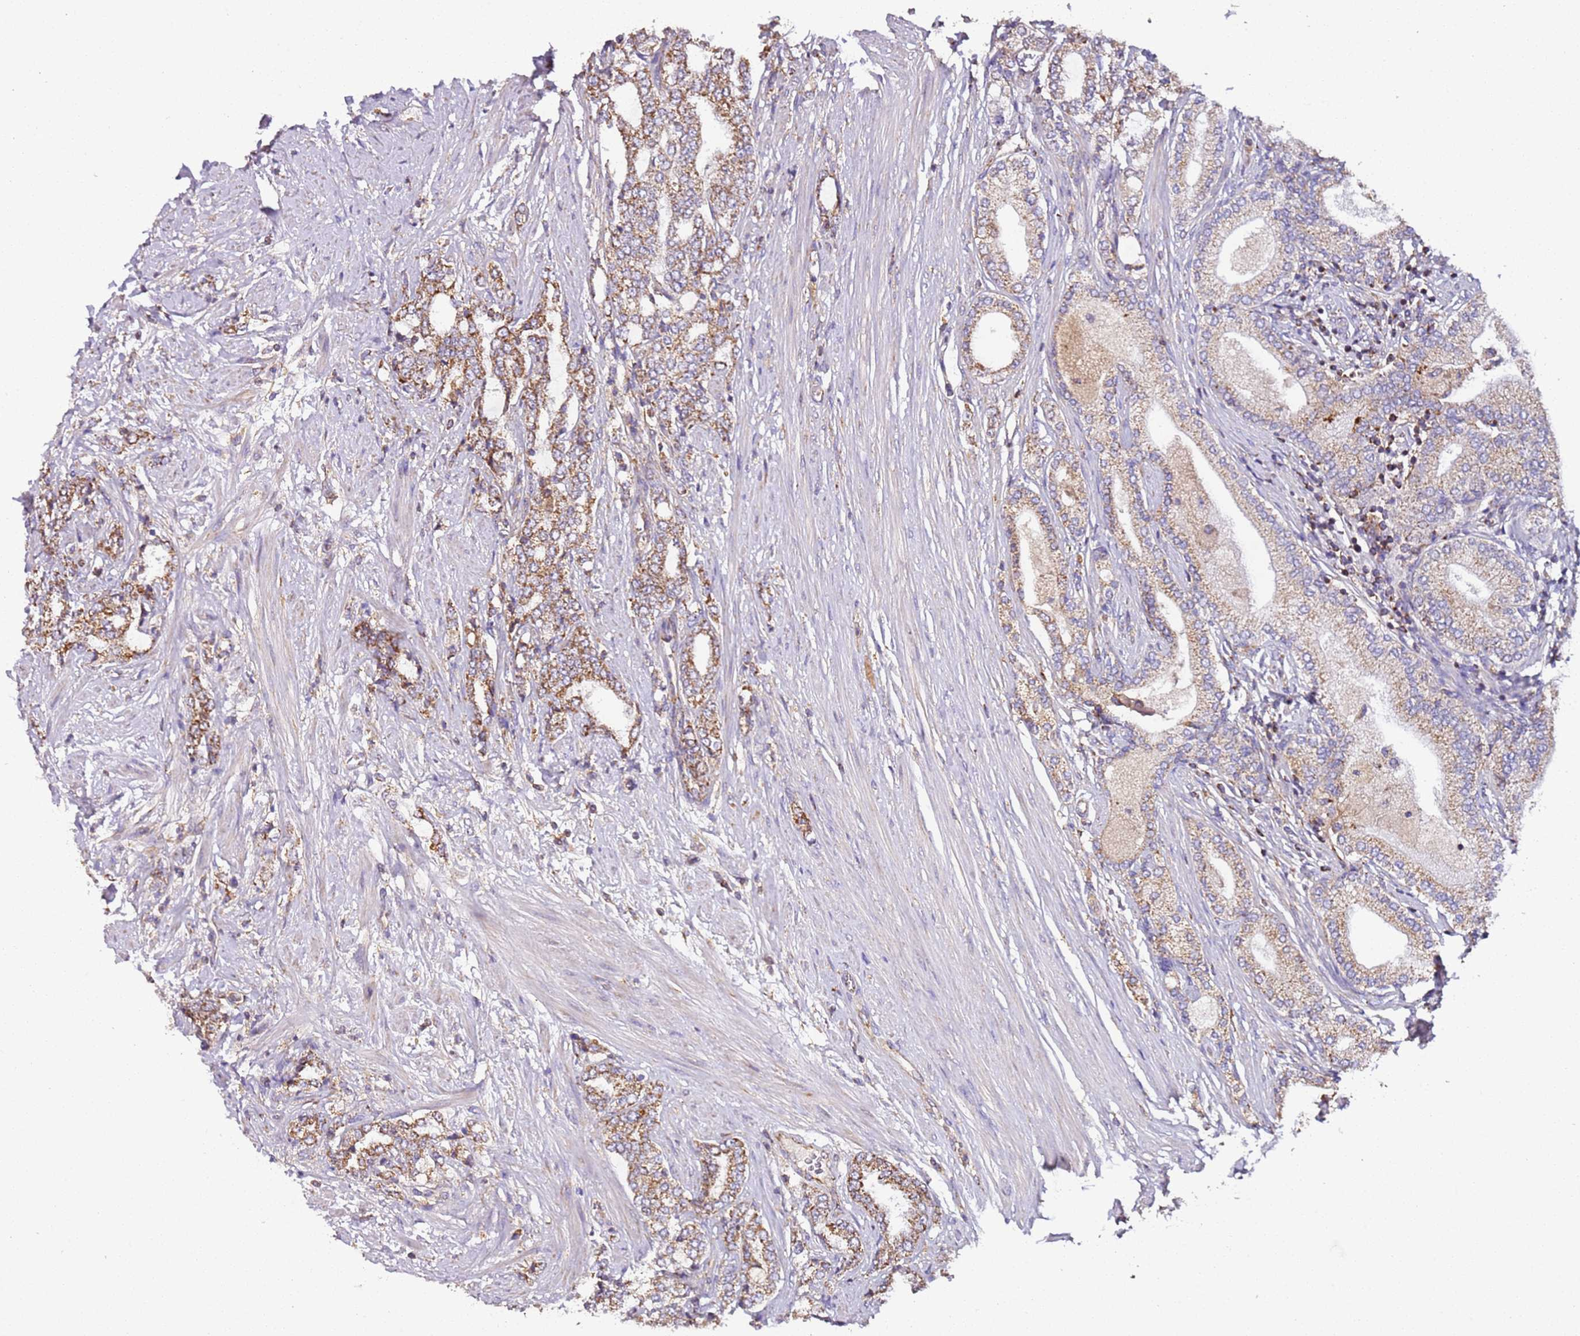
{"staining": {"intensity": "moderate", "quantity": "25%-75%", "location": "cytoplasmic/membranous"}, "tissue": "prostate cancer", "cell_type": "Tumor cells", "image_type": "cancer", "snomed": [{"axis": "morphology", "description": "Adenocarcinoma, High grade"}, {"axis": "topography", "description": "Prostate"}], "caption": "A brown stain highlights moderate cytoplasmic/membranous expression of a protein in prostate cancer (high-grade adenocarcinoma) tumor cells.", "gene": "RMND5A", "patient": {"sex": "male", "age": 64}}